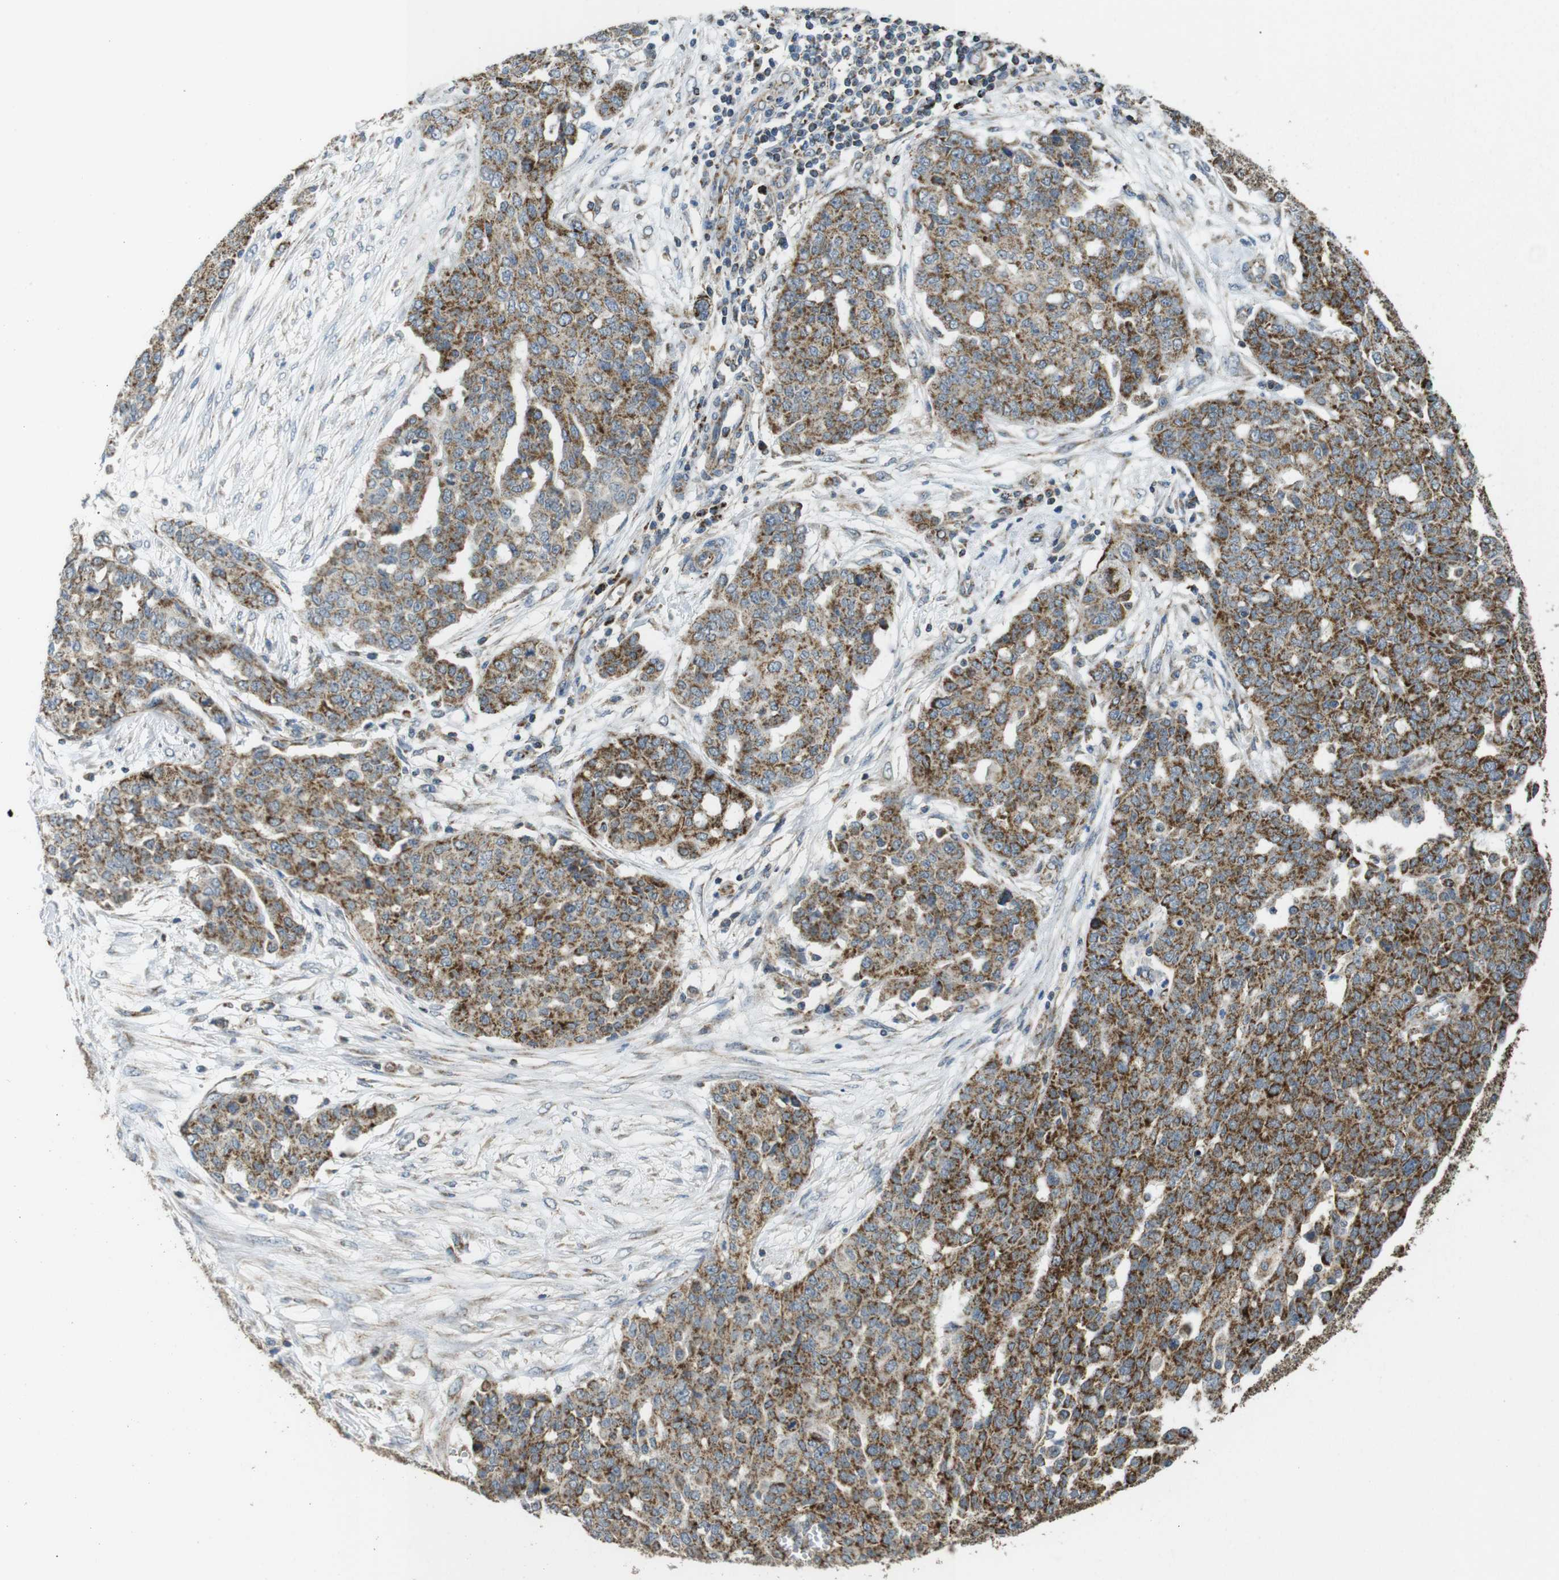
{"staining": {"intensity": "moderate", "quantity": ">75%", "location": "cytoplasmic/membranous"}, "tissue": "ovarian cancer", "cell_type": "Tumor cells", "image_type": "cancer", "snomed": [{"axis": "morphology", "description": "Cystadenocarcinoma, serous, NOS"}, {"axis": "topography", "description": "Soft tissue"}, {"axis": "topography", "description": "Ovary"}], "caption": "The histopathology image displays staining of ovarian cancer (serous cystadenocarcinoma), revealing moderate cytoplasmic/membranous protein positivity (brown color) within tumor cells. Immunohistochemistry stains the protein in brown and the nuclei are stained blue.", "gene": "CALHM2", "patient": {"sex": "female", "age": 57}}